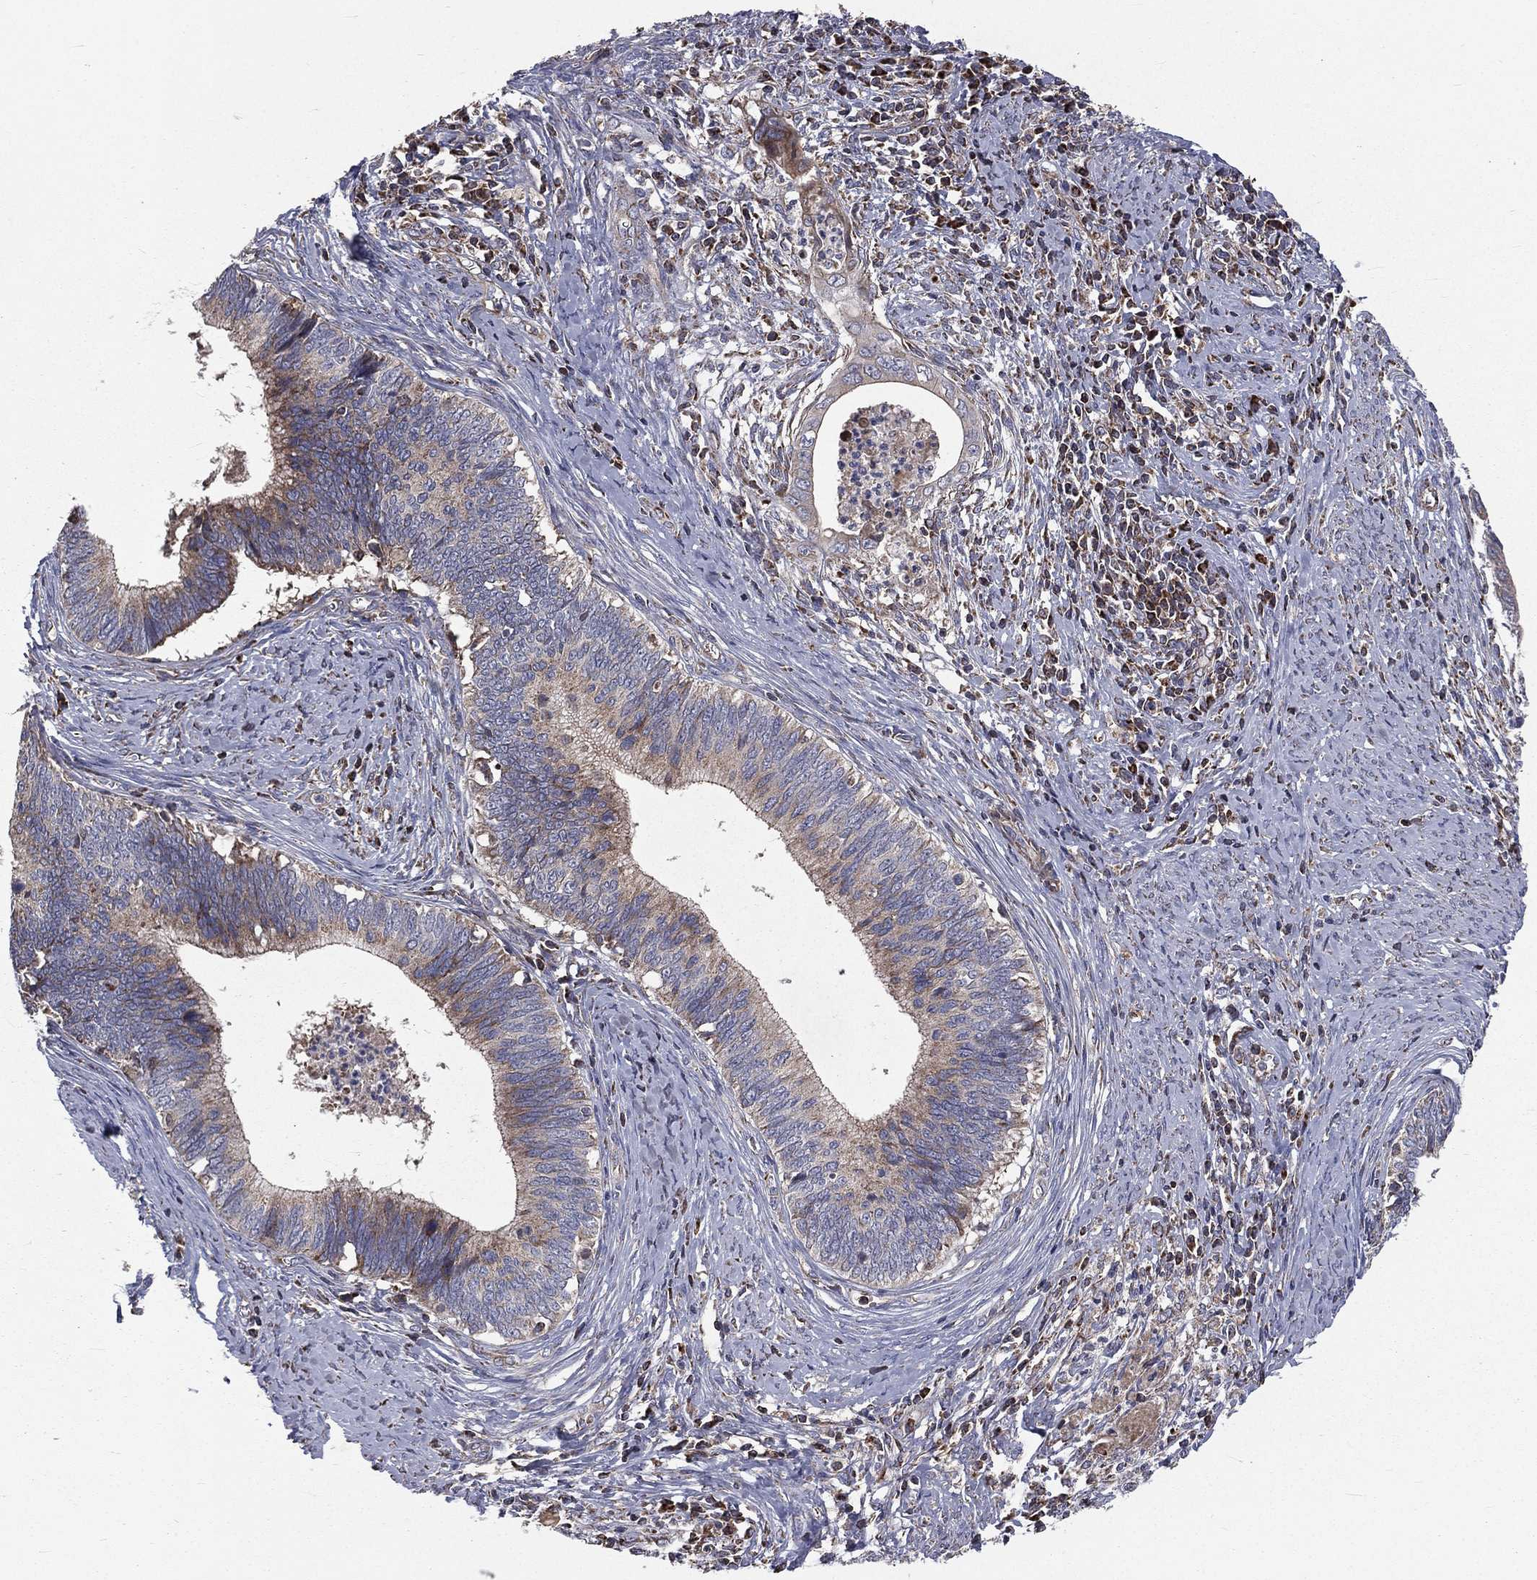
{"staining": {"intensity": "weak", "quantity": "<25%", "location": "cytoplasmic/membranous"}, "tissue": "cervical cancer", "cell_type": "Tumor cells", "image_type": "cancer", "snomed": [{"axis": "morphology", "description": "Adenocarcinoma, NOS"}, {"axis": "topography", "description": "Cervix"}], "caption": "DAB immunohistochemical staining of cervical adenocarcinoma displays no significant expression in tumor cells.", "gene": "GPD1", "patient": {"sex": "female", "age": 42}}